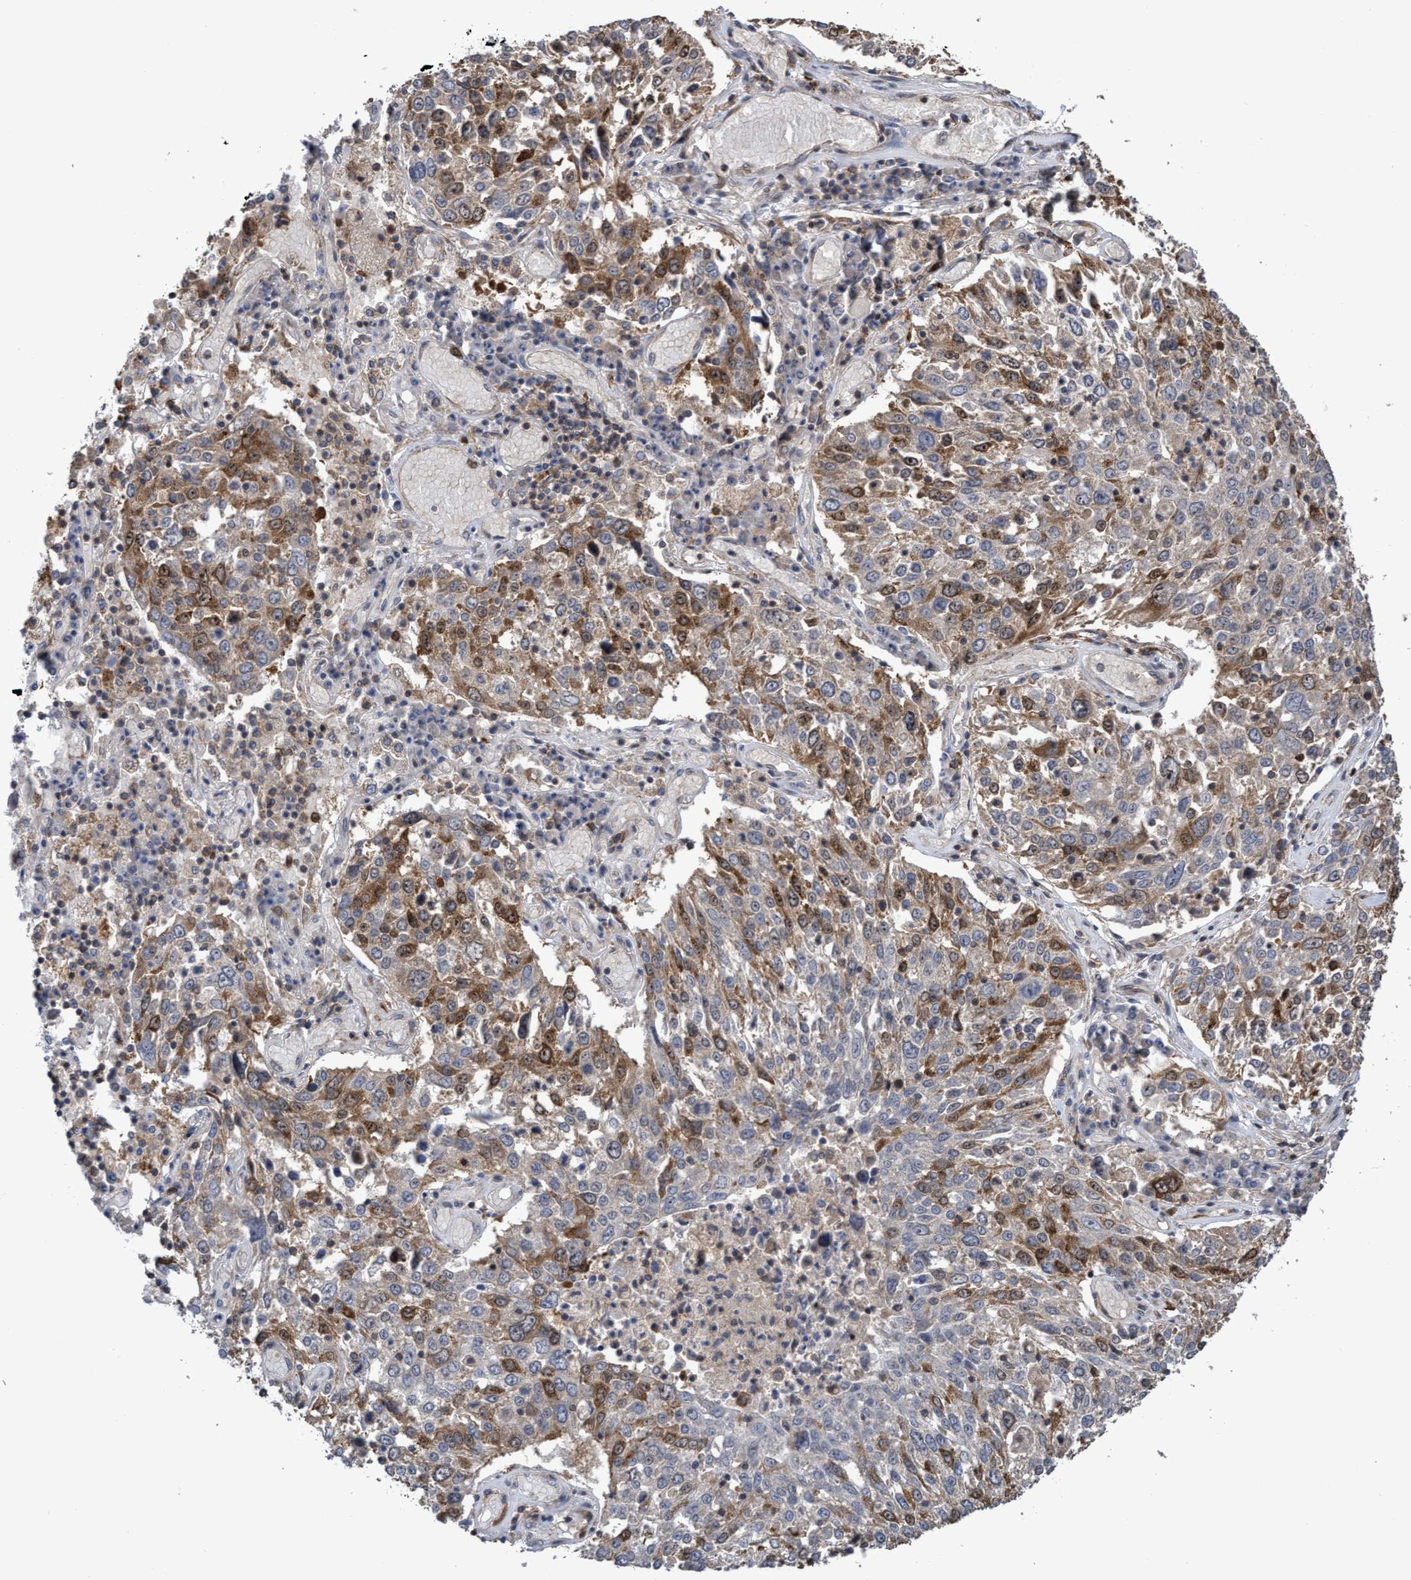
{"staining": {"intensity": "moderate", "quantity": "25%-75%", "location": "cytoplasmic/membranous,nuclear"}, "tissue": "lung cancer", "cell_type": "Tumor cells", "image_type": "cancer", "snomed": [{"axis": "morphology", "description": "Squamous cell carcinoma, NOS"}, {"axis": "topography", "description": "Lung"}], "caption": "Protein analysis of squamous cell carcinoma (lung) tissue displays moderate cytoplasmic/membranous and nuclear positivity in about 25%-75% of tumor cells. The protein of interest is shown in brown color, while the nuclei are stained blue.", "gene": "SLBP", "patient": {"sex": "male", "age": 65}}